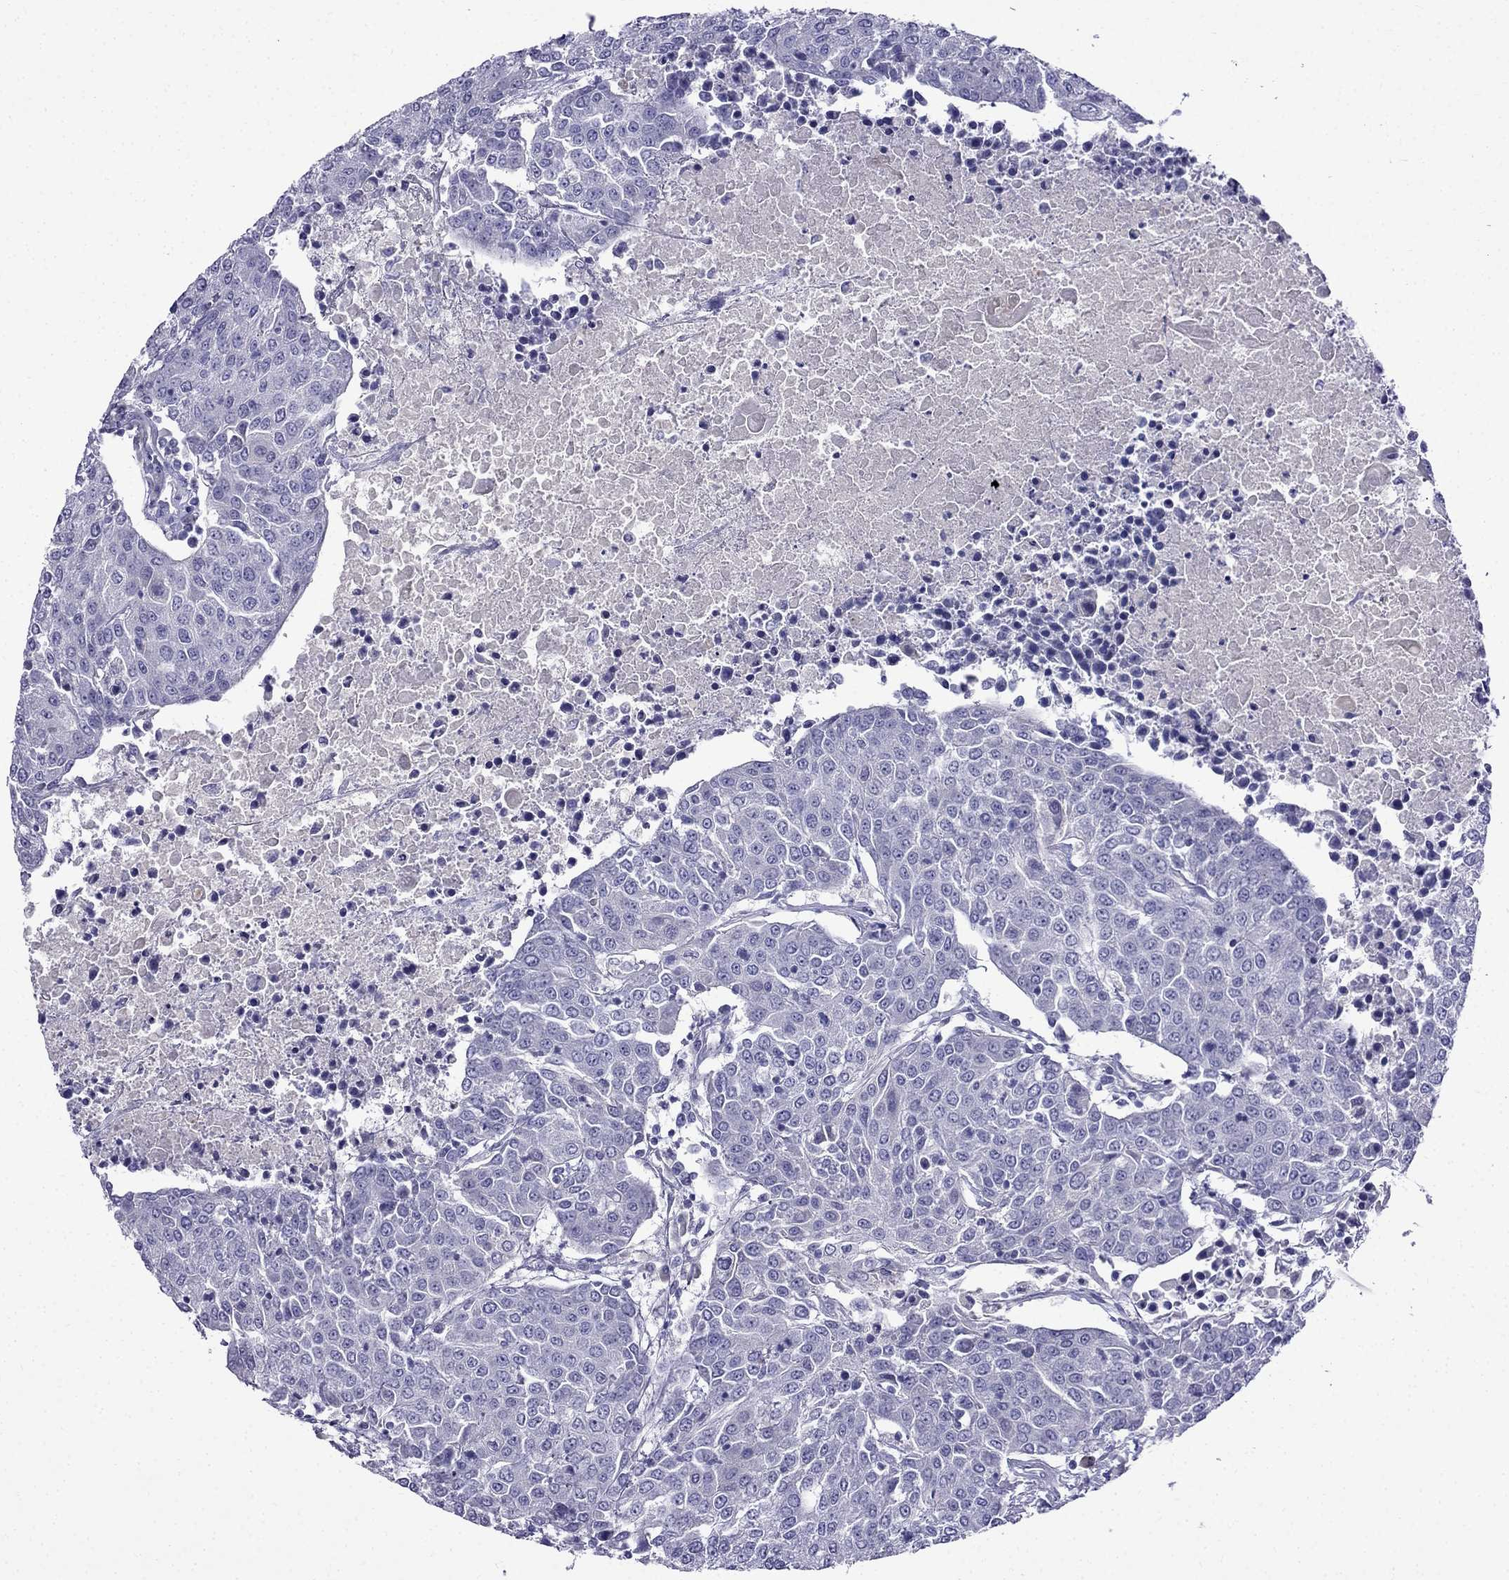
{"staining": {"intensity": "negative", "quantity": "none", "location": "none"}, "tissue": "urothelial cancer", "cell_type": "Tumor cells", "image_type": "cancer", "snomed": [{"axis": "morphology", "description": "Urothelial carcinoma, High grade"}, {"axis": "topography", "description": "Urinary bladder"}], "caption": "Tumor cells are negative for brown protein staining in high-grade urothelial carcinoma.", "gene": "PATE1", "patient": {"sex": "female", "age": 85}}